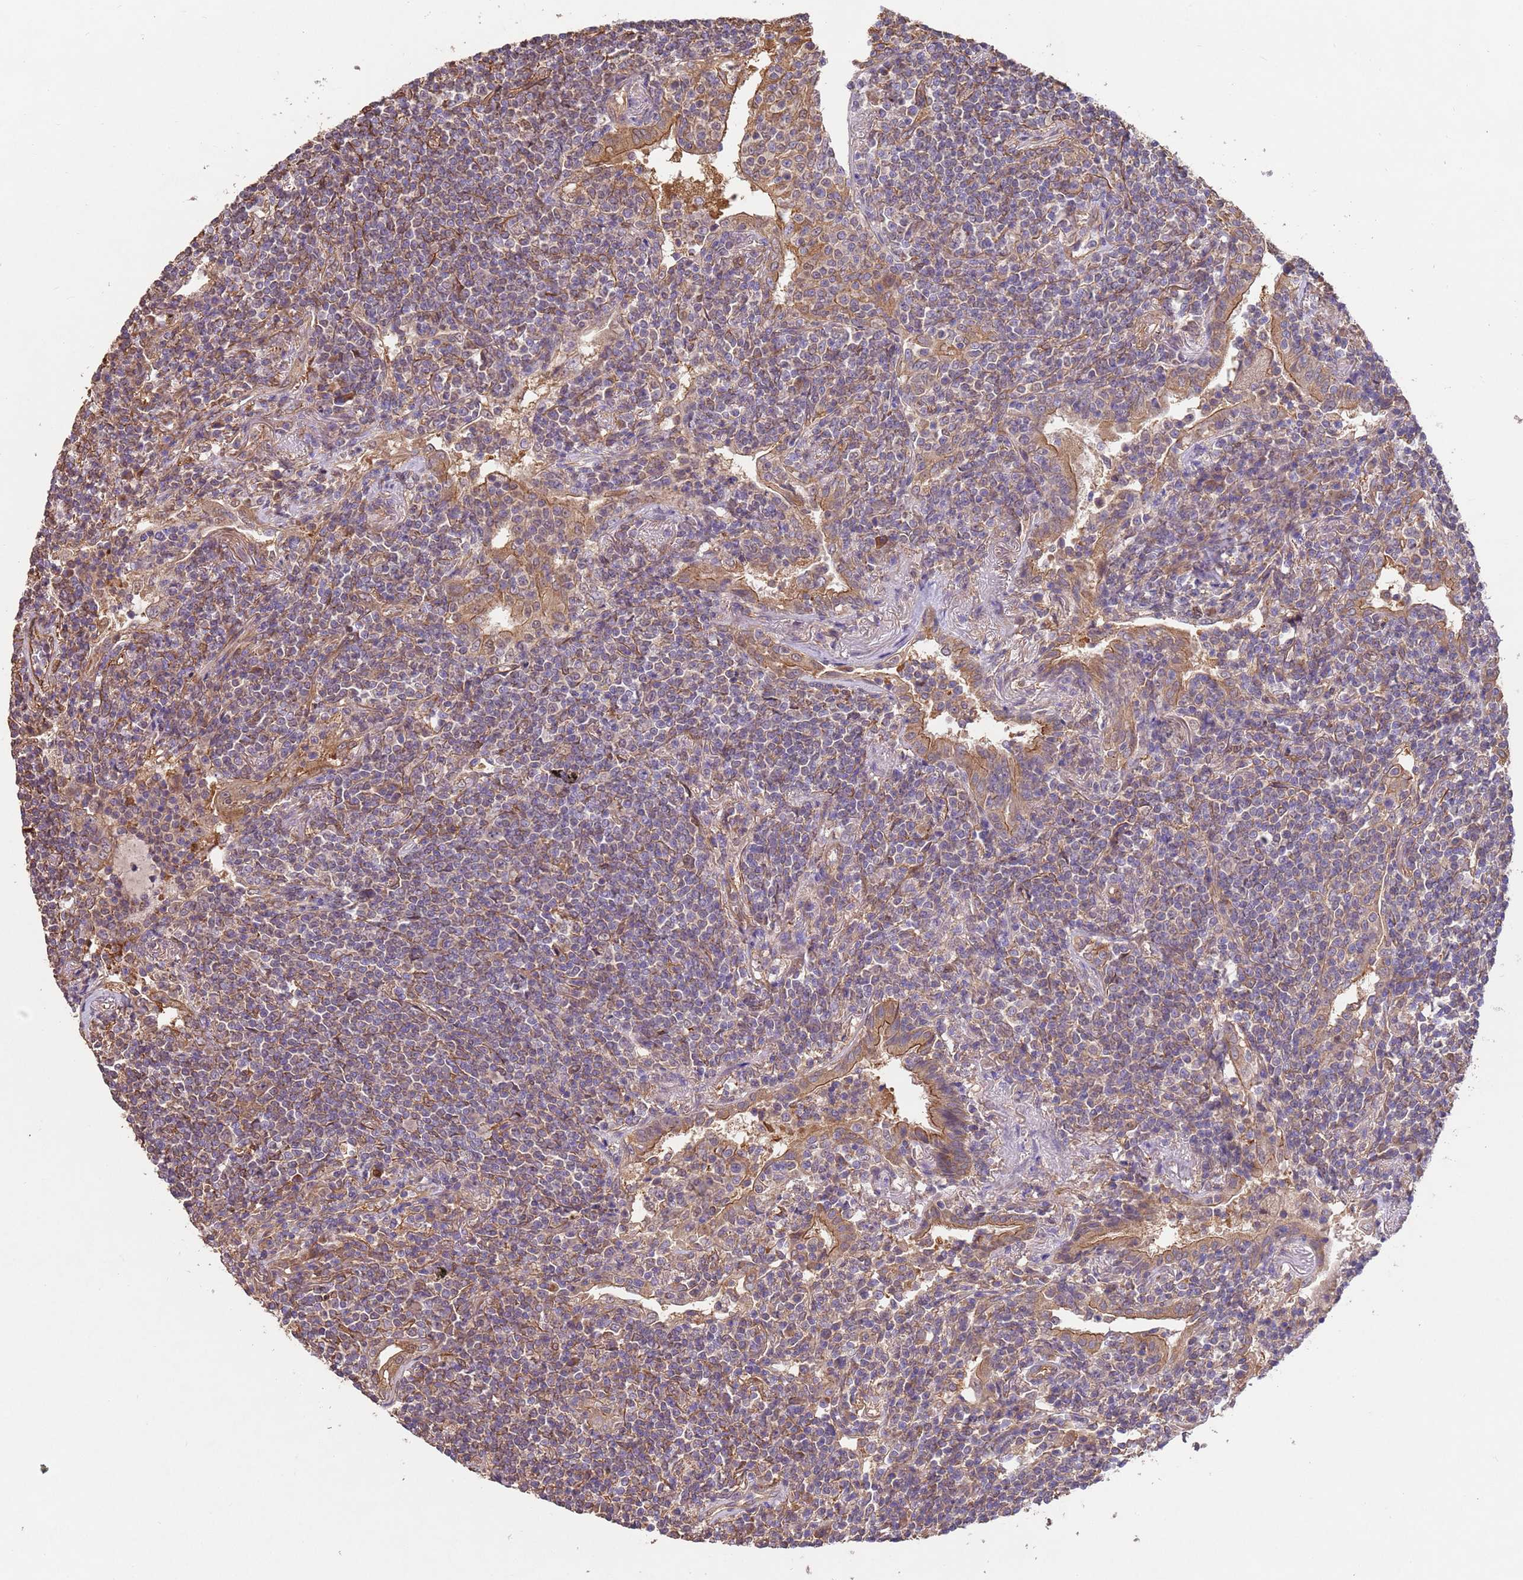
{"staining": {"intensity": "weak", "quantity": "25%-75%", "location": "cytoplasmic/membranous"}, "tissue": "lymphoma", "cell_type": "Tumor cells", "image_type": "cancer", "snomed": [{"axis": "morphology", "description": "Malignant lymphoma, non-Hodgkin's type, Low grade"}, {"axis": "topography", "description": "Lung"}], "caption": "Immunohistochemical staining of human lymphoma reveals low levels of weak cytoplasmic/membranous protein positivity in about 25%-75% of tumor cells.", "gene": "NPHP1", "patient": {"sex": "female", "age": 71}}